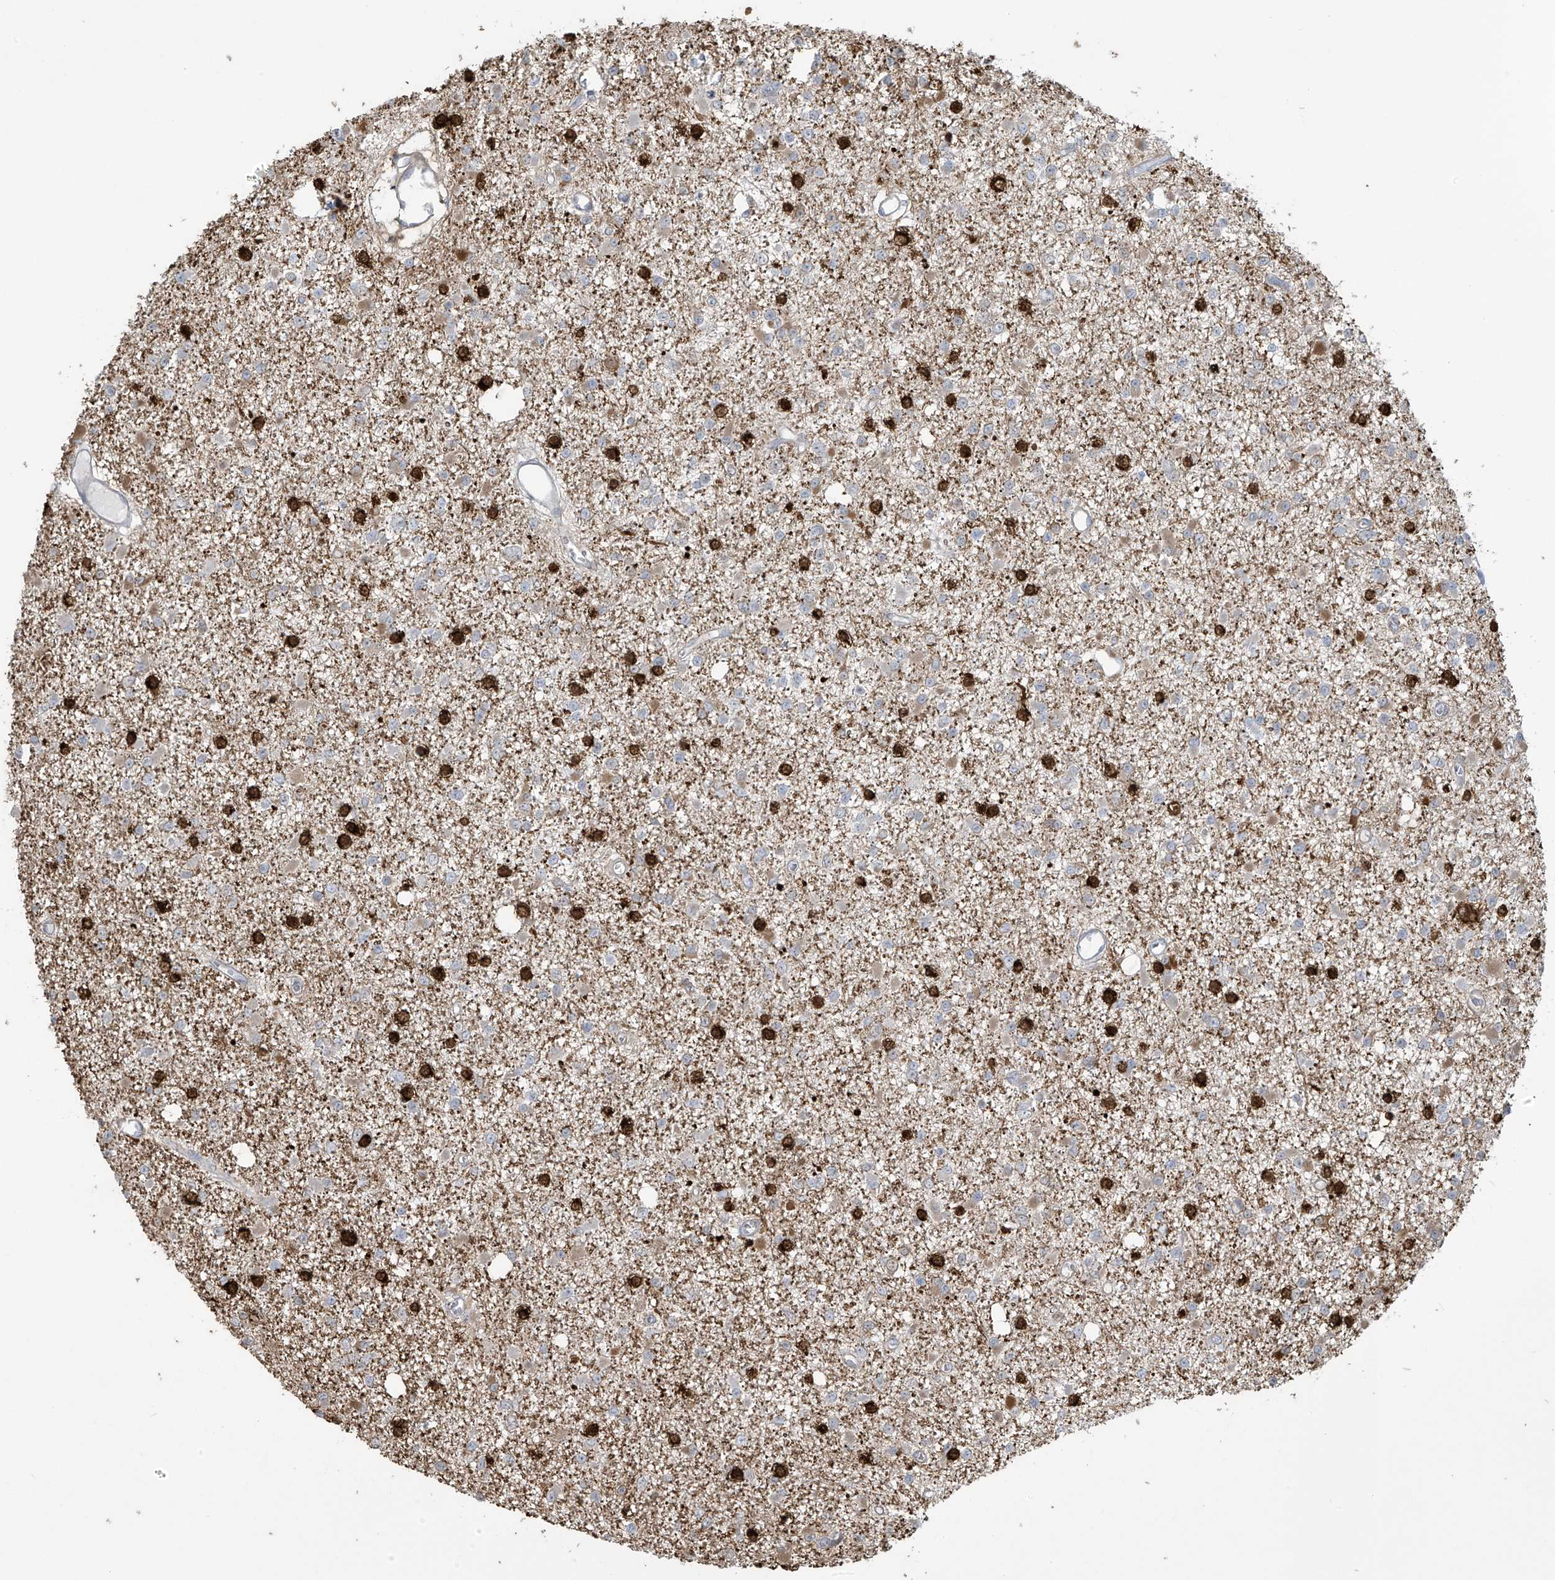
{"staining": {"intensity": "negative", "quantity": "none", "location": "none"}, "tissue": "glioma", "cell_type": "Tumor cells", "image_type": "cancer", "snomed": [{"axis": "morphology", "description": "Glioma, malignant, Low grade"}, {"axis": "topography", "description": "Brain"}], "caption": "The photomicrograph shows no staining of tumor cells in malignant glioma (low-grade).", "gene": "TAGAP", "patient": {"sex": "female", "age": 22}}